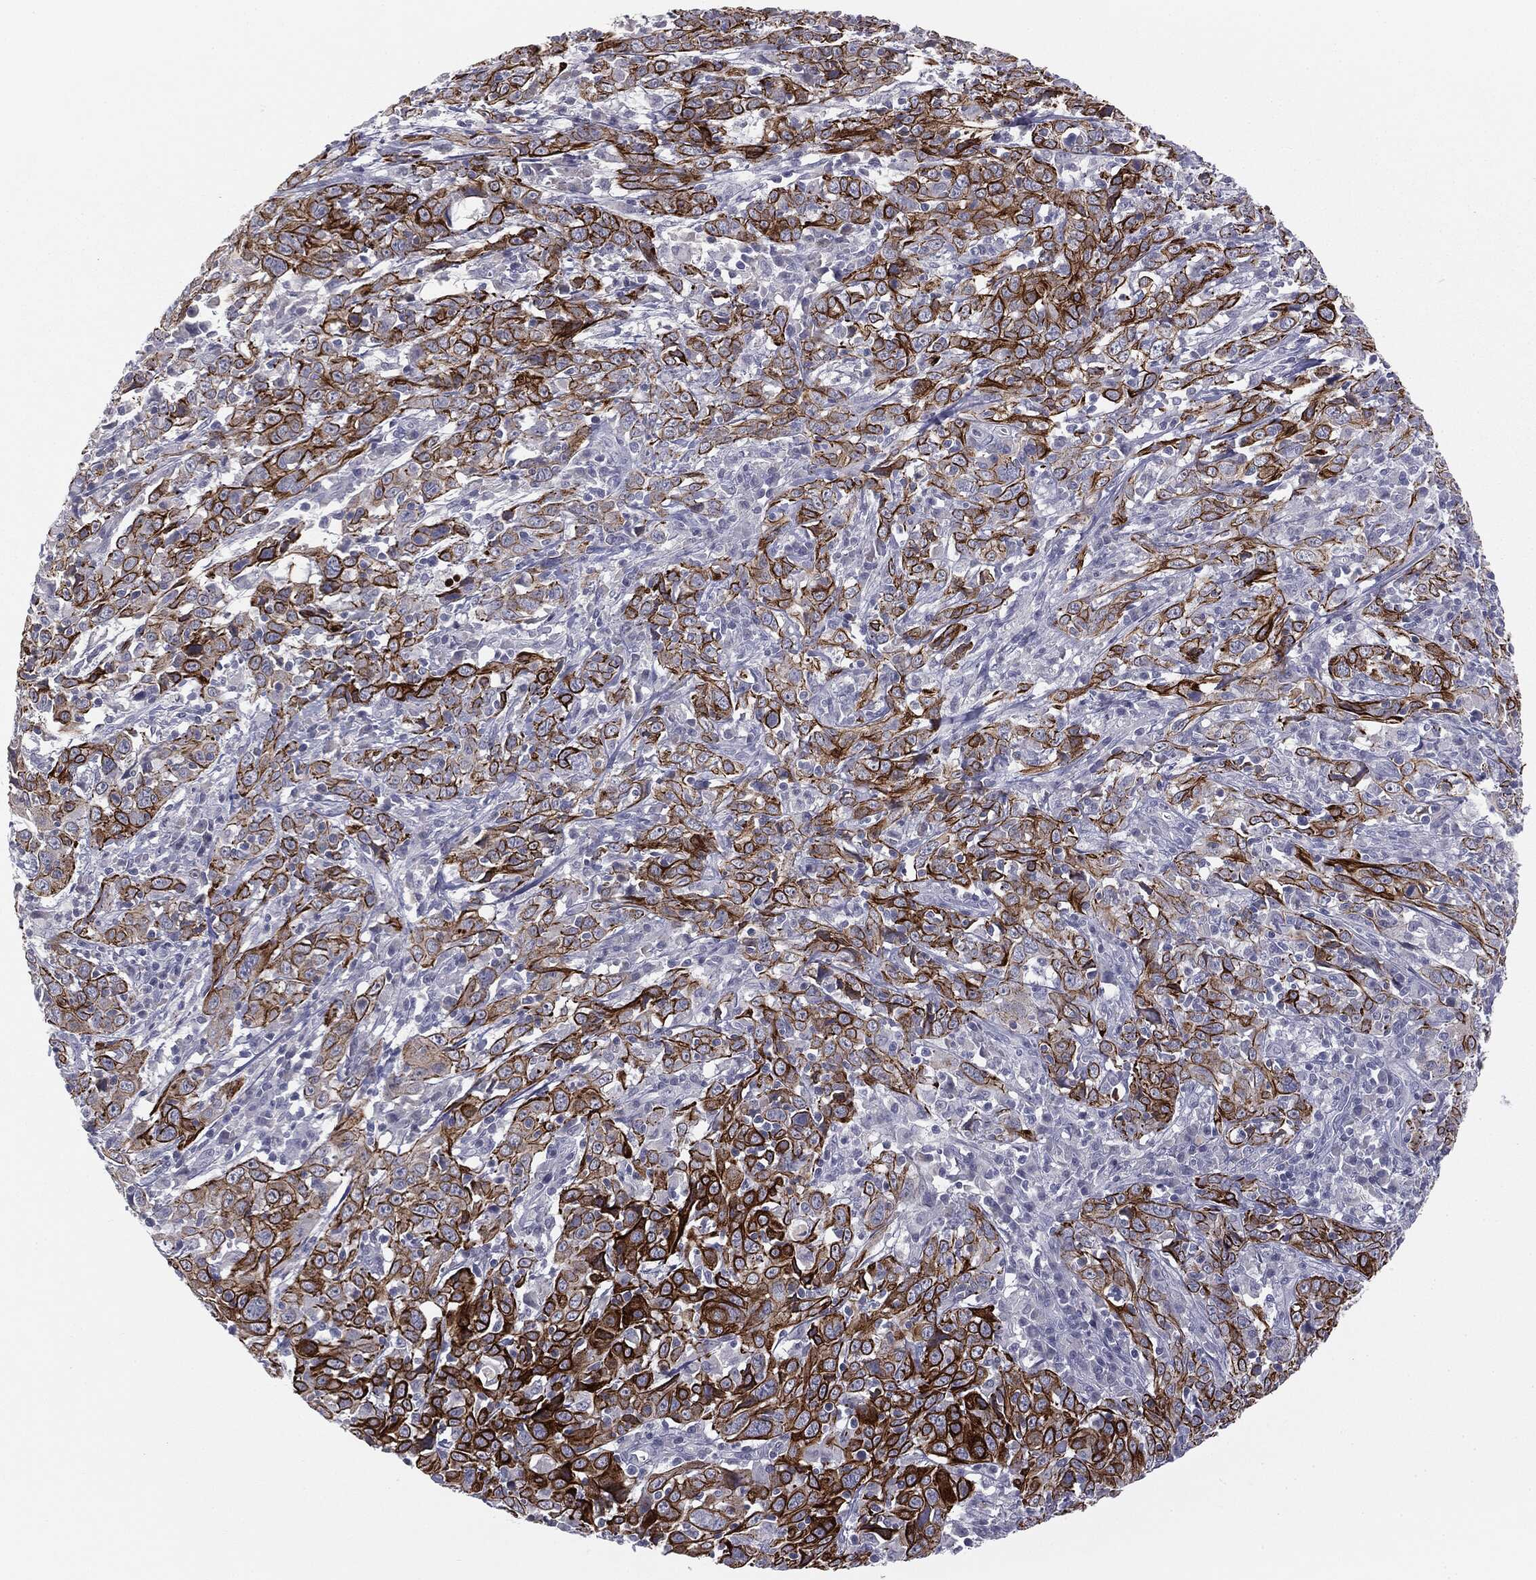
{"staining": {"intensity": "strong", "quantity": ">75%", "location": "cytoplasmic/membranous"}, "tissue": "cervical cancer", "cell_type": "Tumor cells", "image_type": "cancer", "snomed": [{"axis": "morphology", "description": "Squamous cell carcinoma, NOS"}, {"axis": "topography", "description": "Cervix"}], "caption": "A high-resolution micrograph shows immunohistochemistry (IHC) staining of cervical squamous cell carcinoma, which reveals strong cytoplasmic/membranous positivity in approximately >75% of tumor cells. Using DAB (brown) and hematoxylin (blue) stains, captured at high magnification using brightfield microscopy.", "gene": "MUC1", "patient": {"sex": "female", "age": 46}}